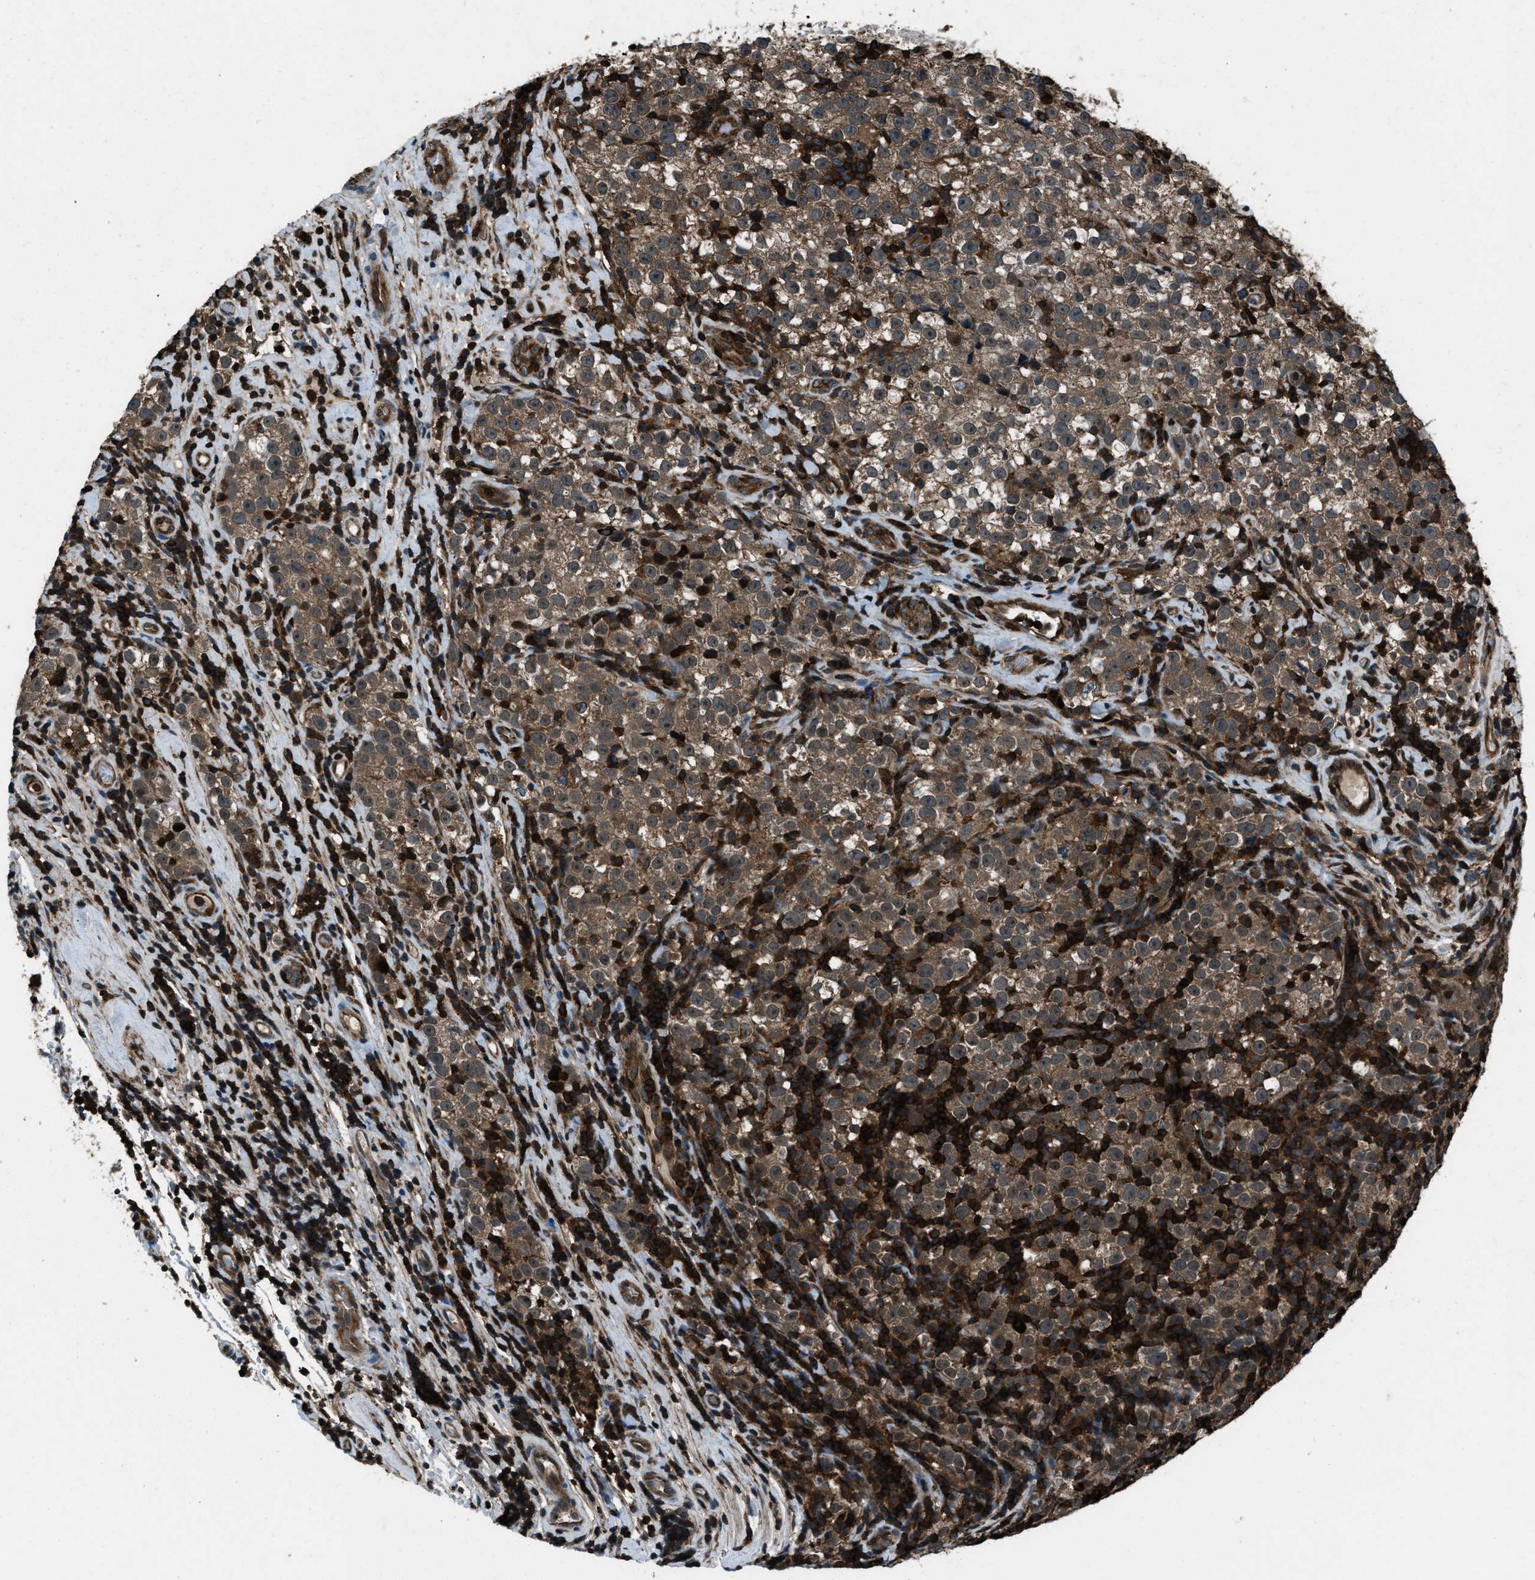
{"staining": {"intensity": "moderate", "quantity": ">75%", "location": "cytoplasmic/membranous"}, "tissue": "testis cancer", "cell_type": "Tumor cells", "image_type": "cancer", "snomed": [{"axis": "morphology", "description": "Normal tissue, NOS"}, {"axis": "morphology", "description": "Seminoma, NOS"}, {"axis": "topography", "description": "Testis"}], "caption": "Brown immunohistochemical staining in seminoma (testis) exhibits moderate cytoplasmic/membranous expression in approximately >75% of tumor cells. The staining was performed using DAB (3,3'-diaminobenzidine) to visualize the protein expression in brown, while the nuclei were stained in blue with hematoxylin (Magnification: 20x).", "gene": "SNX30", "patient": {"sex": "male", "age": 43}}